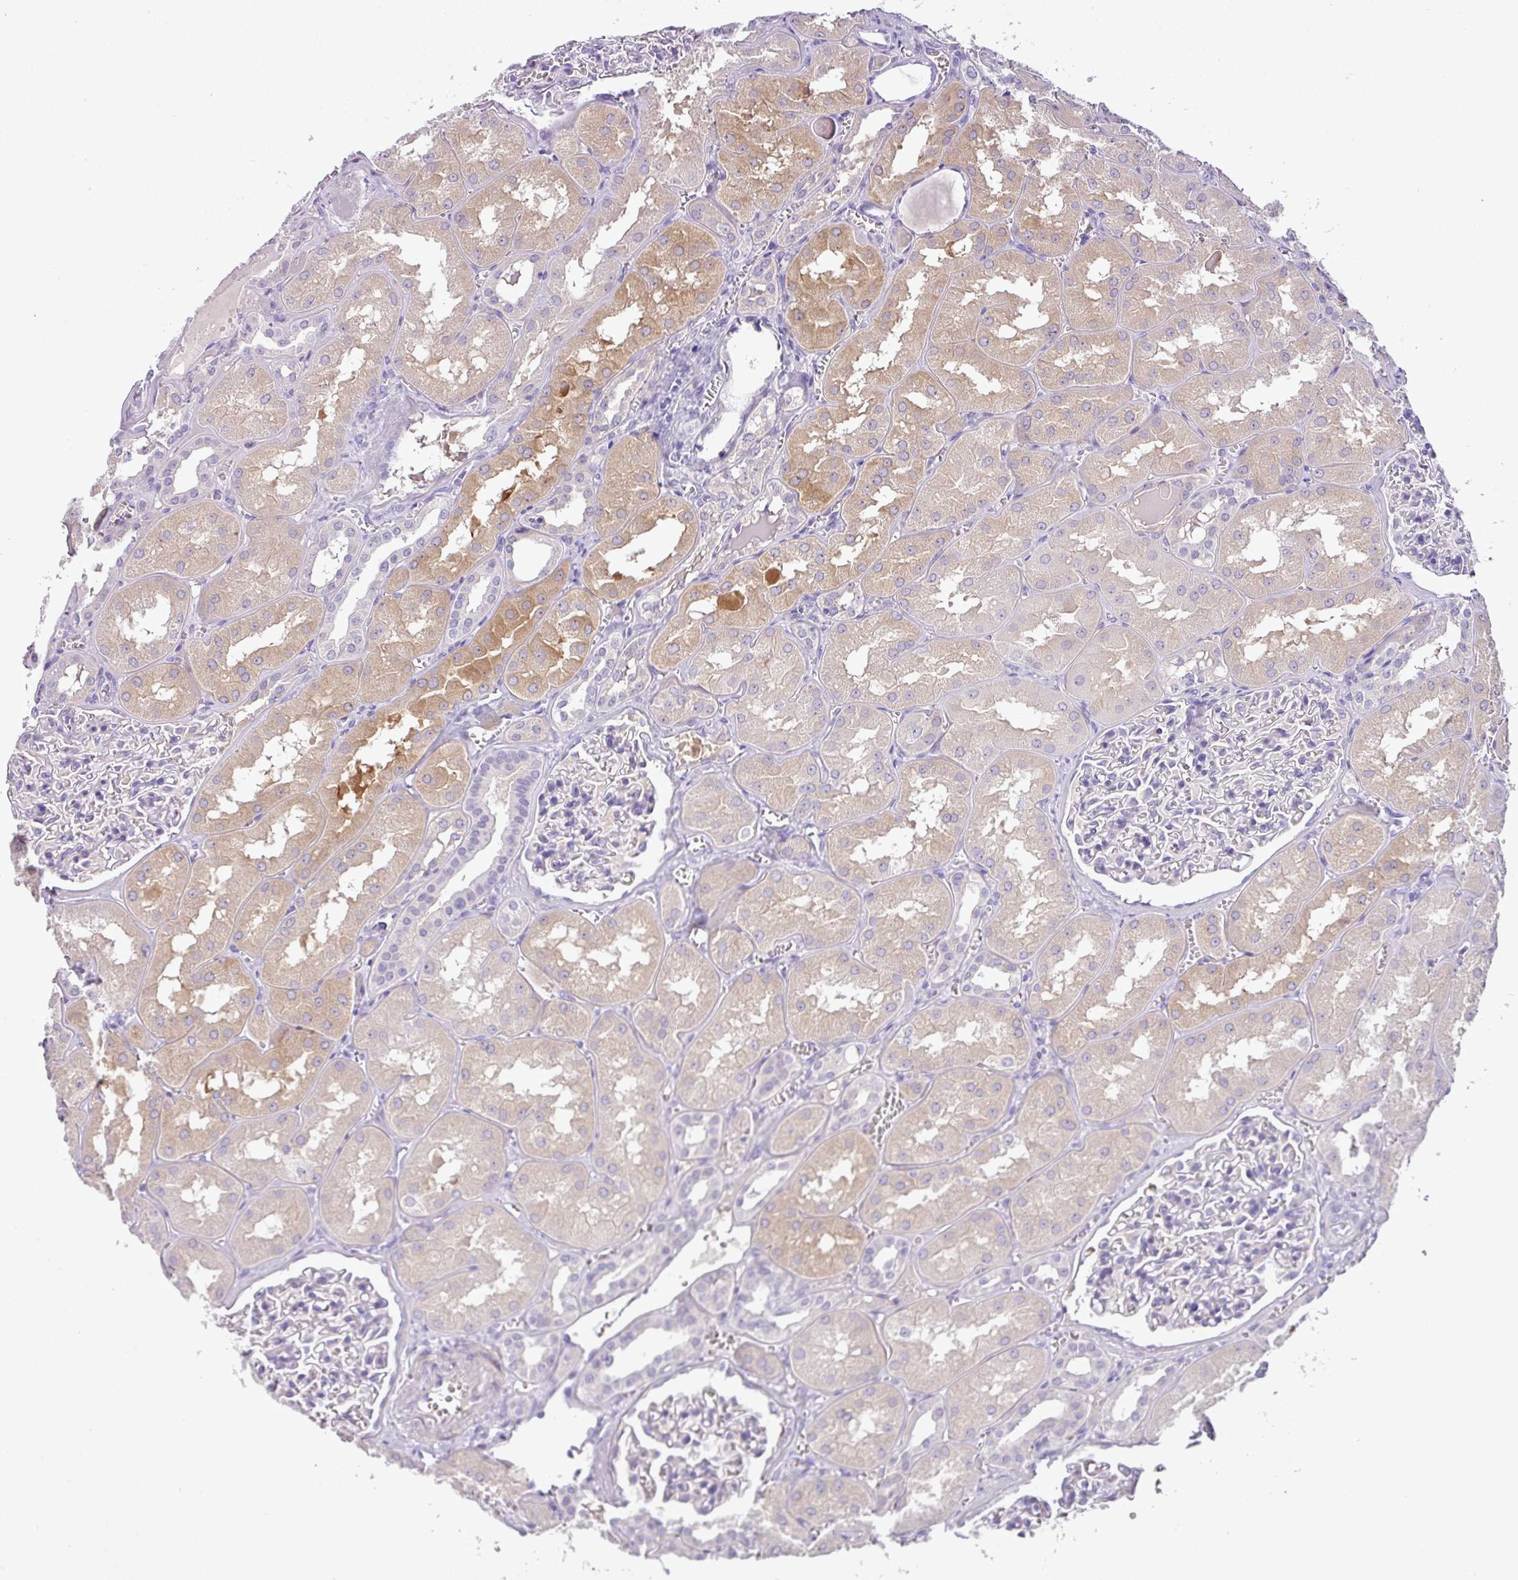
{"staining": {"intensity": "strong", "quantity": "<25%", "location": "cytoplasmic/membranous"}, "tissue": "kidney", "cell_type": "Cells in glomeruli", "image_type": "normal", "snomed": [{"axis": "morphology", "description": "Normal tissue, NOS"}, {"axis": "topography", "description": "Kidney"}], "caption": "Protein staining by IHC demonstrates strong cytoplasmic/membranous staining in approximately <25% of cells in glomeruli in unremarkable kidney. Immunohistochemistry stains the protein of interest in brown and the nuclei are stained blue.", "gene": "ENSG00000273748", "patient": {"sex": "male", "age": 61}}